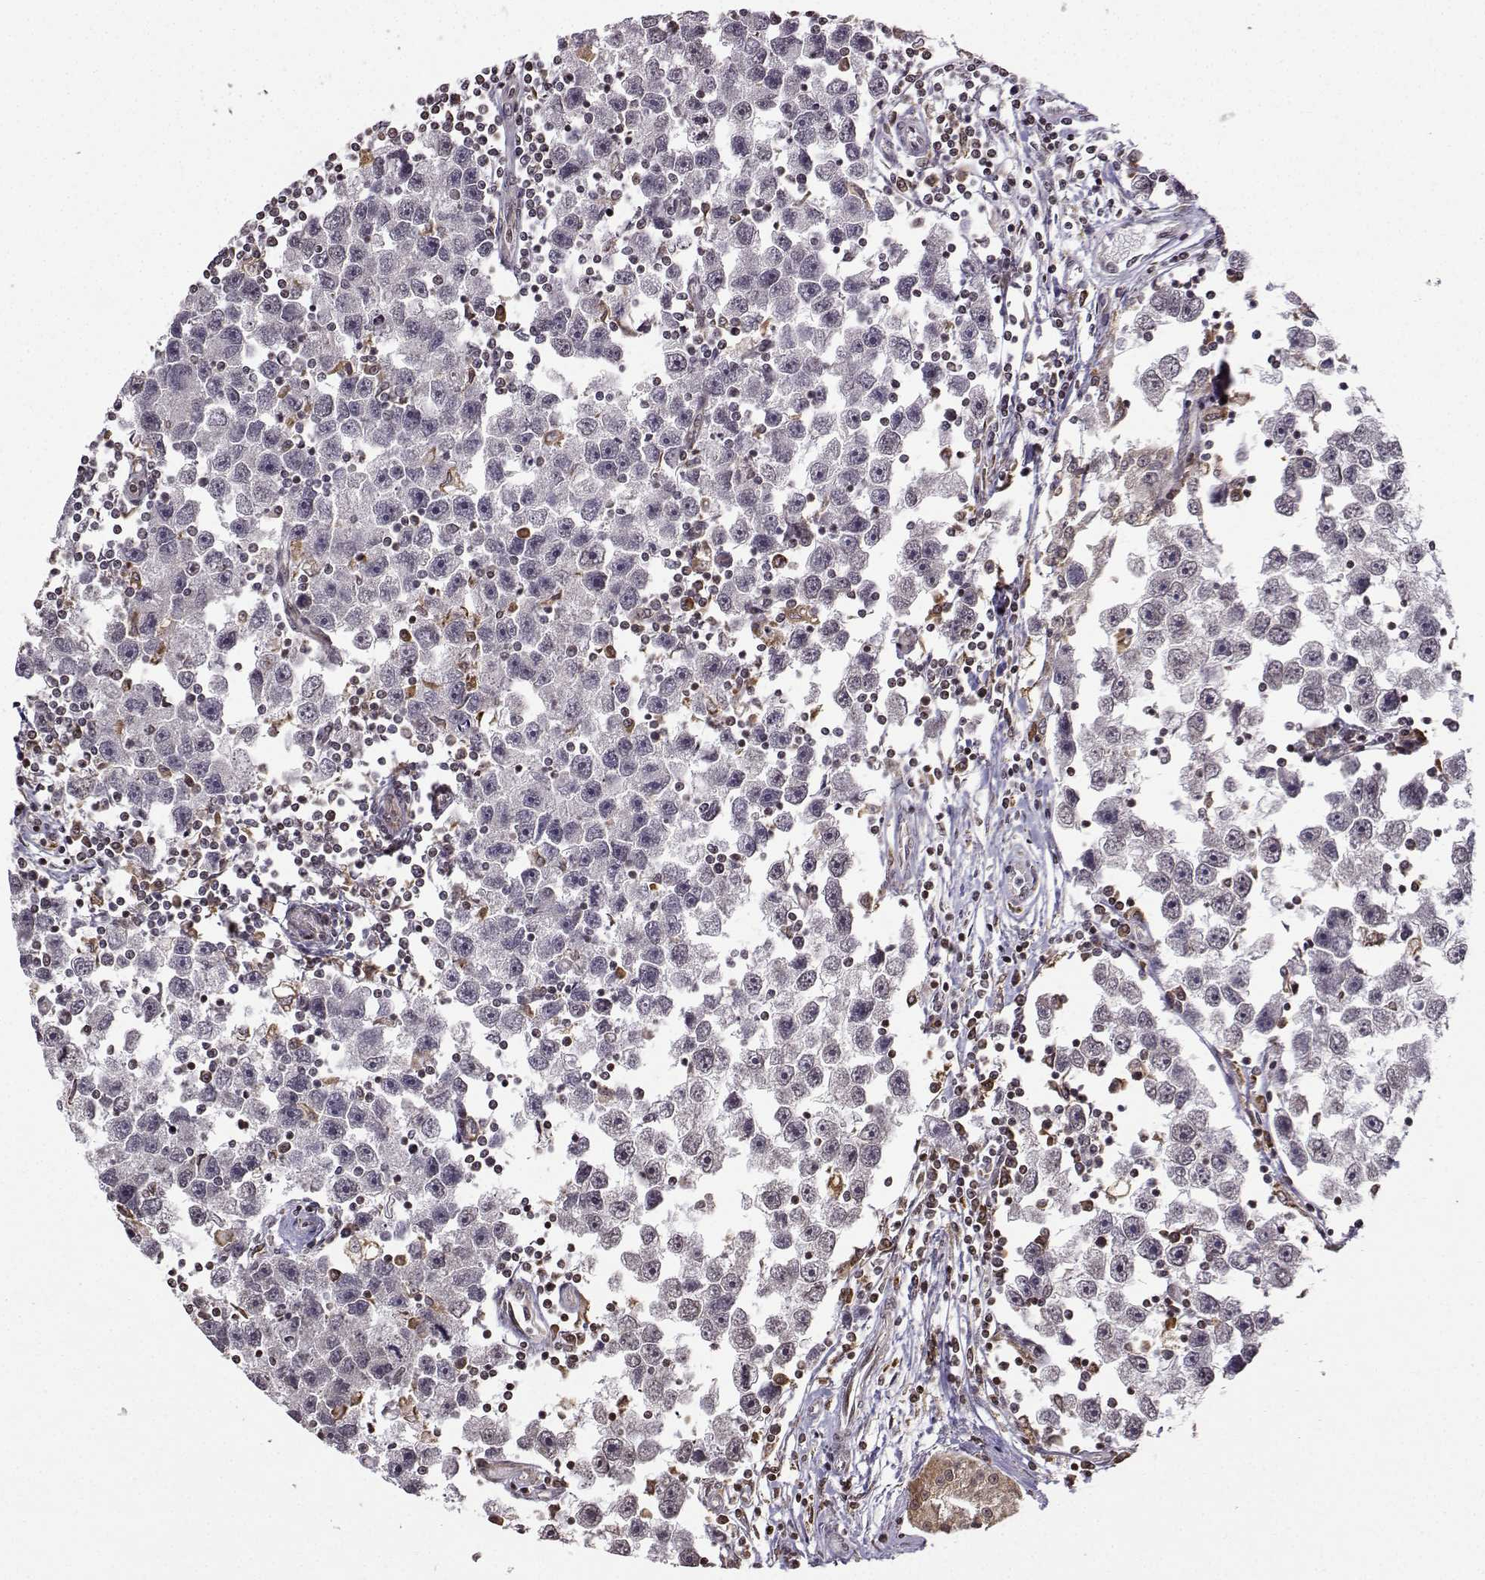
{"staining": {"intensity": "negative", "quantity": "none", "location": "none"}, "tissue": "testis cancer", "cell_type": "Tumor cells", "image_type": "cancer", "snomed": [{"axis": "morphology", "description": "Seminoma, NOS"}, {"axis": "topography", "description": "Testis"}], "caption": "This micrograph is of testis cancer stained with immunohistochemistry (IHC) to label a protein in brown with the nuclei are counter-stained blue. There is no positivity in tumor cells.", "gene": "EZH1", "patient": {"sex": "male", "age": 30}}